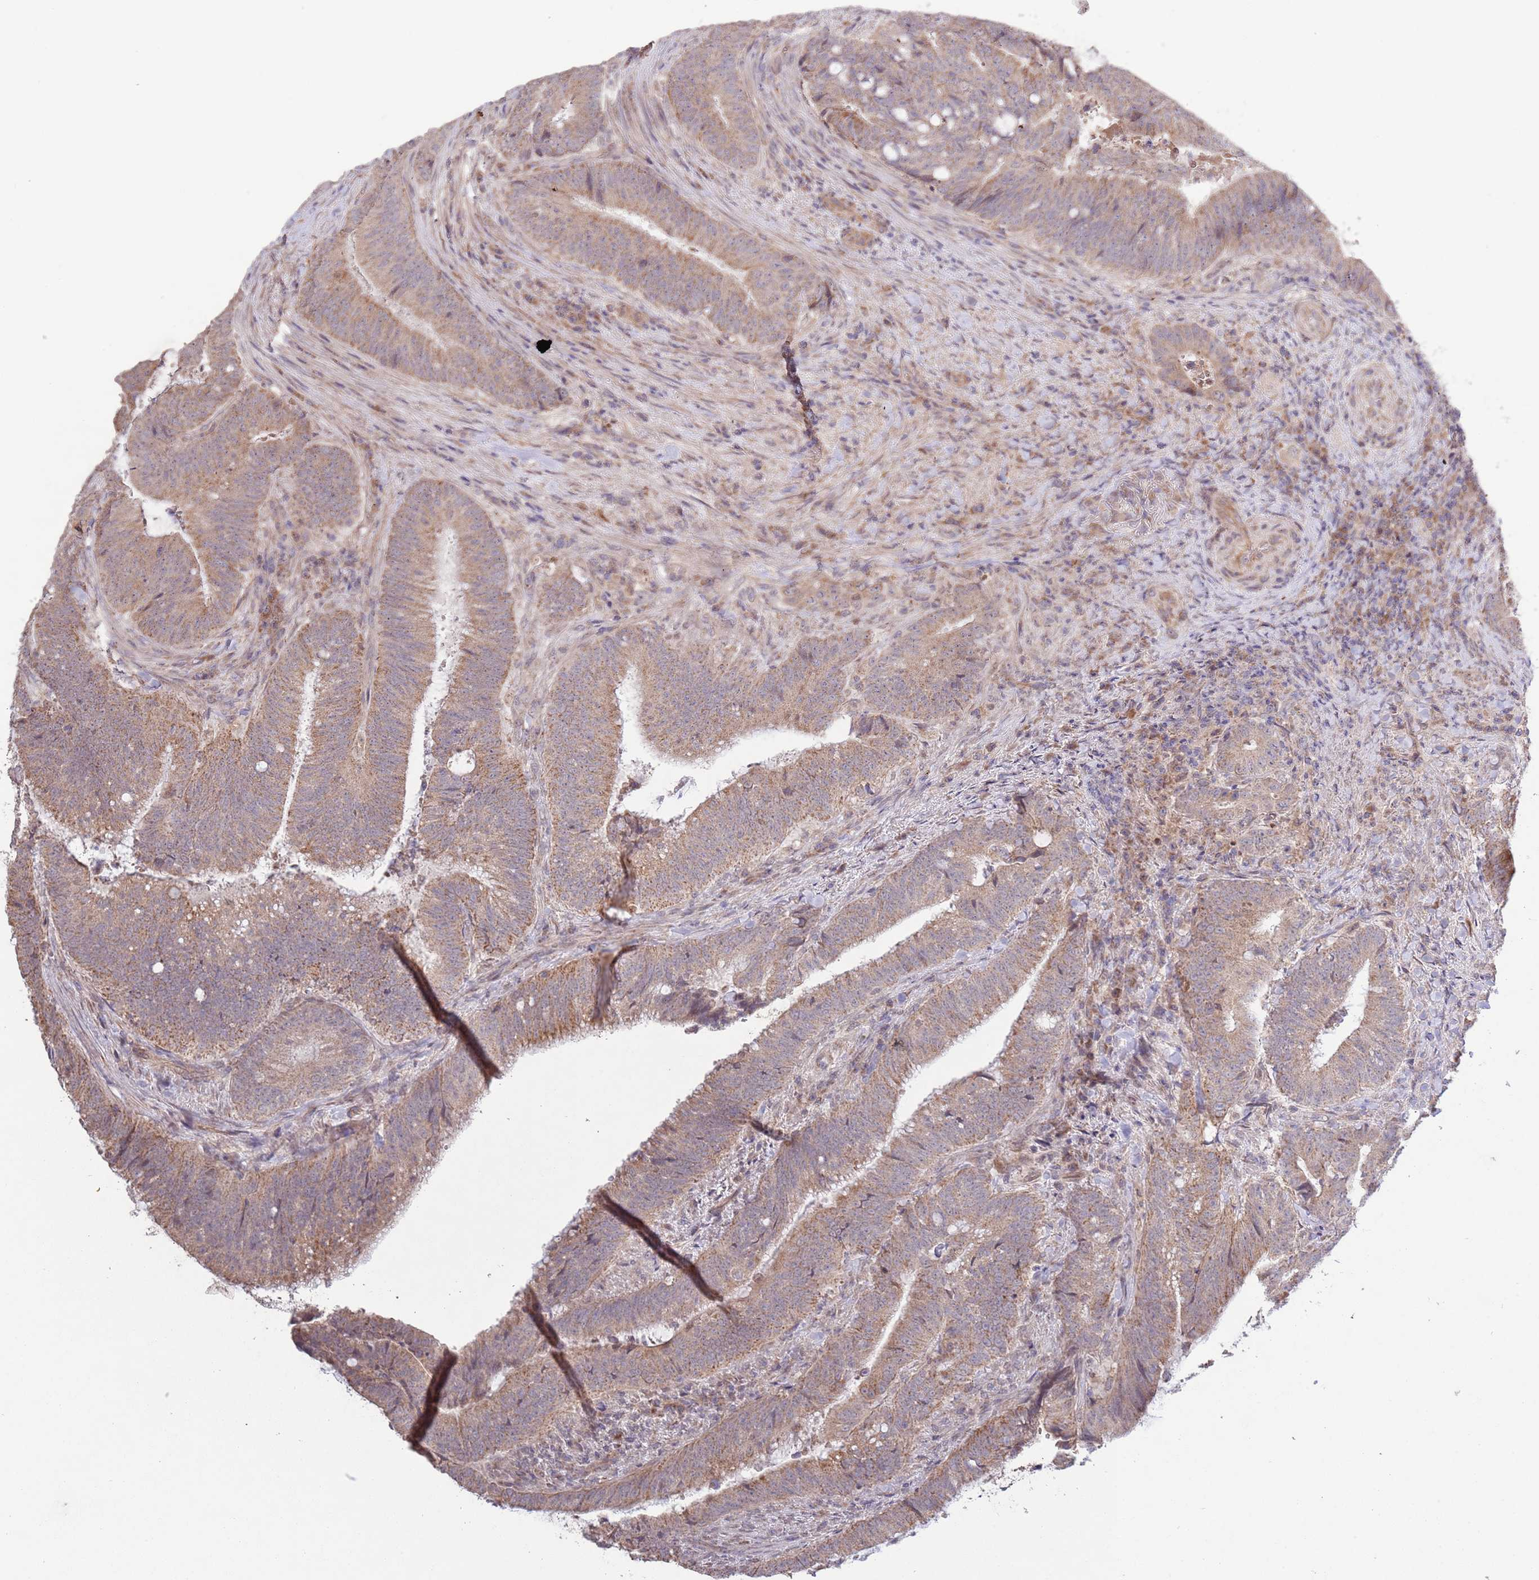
{"staining": {"intensity": "moderate", "quantity": ">75%", "location": "cytoplasmic/membranous"}, "tissue": "colorectal cancer", "cell_type": "Tumor cells", "image_type": "cancer", "snomed": [{"axis": "morphology", "description": "Adenocarcinoma, NOS"}, {"axis": "topography", "description": "Colon"}], "caption": "Immunohistochemistry (IHC) (DAB (3,3'-diaminobenzidine)) staining of colorectal cancer (adenocarcinoma) exhibits moderate cytoplasmic/membranous protein positivity in about >75% of tumor cells.", "gene": "IVD", "patient": {"sex": "female", "age": 43}}